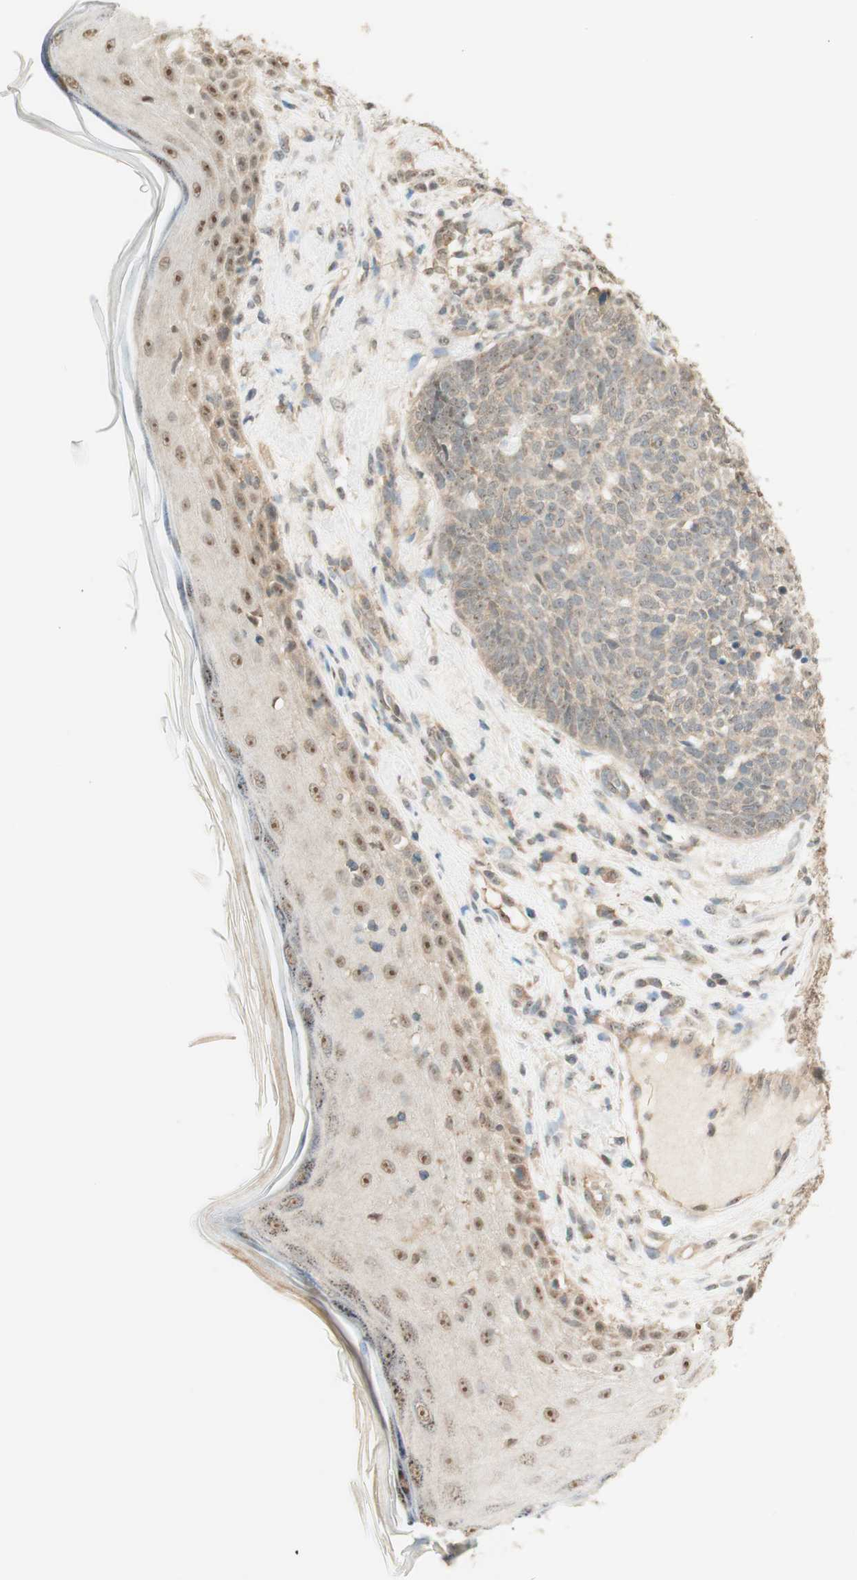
{"staining": {"intensity": "weak", "quantity": ">75%", "location": "cytoplasmic/membranous,nuclear"}, "tissue": "skin cancer", "cell_type": "Tumor cells", "image_type": "cancer", "snomed": [{"axis": "morphology", "description": "Basal cell carcinoma"}, {"axis": "topography", "description": "Skin"}], "caption": "Brown immunohistochemical staining in skin cancer (basal cell carcinoma) displays weak cytoplasmic/membranous and nuclear staining in approximately >75% of tumor cells.", "gene": "SPINT2", "patient": {"sex": "female", "age": 84}}